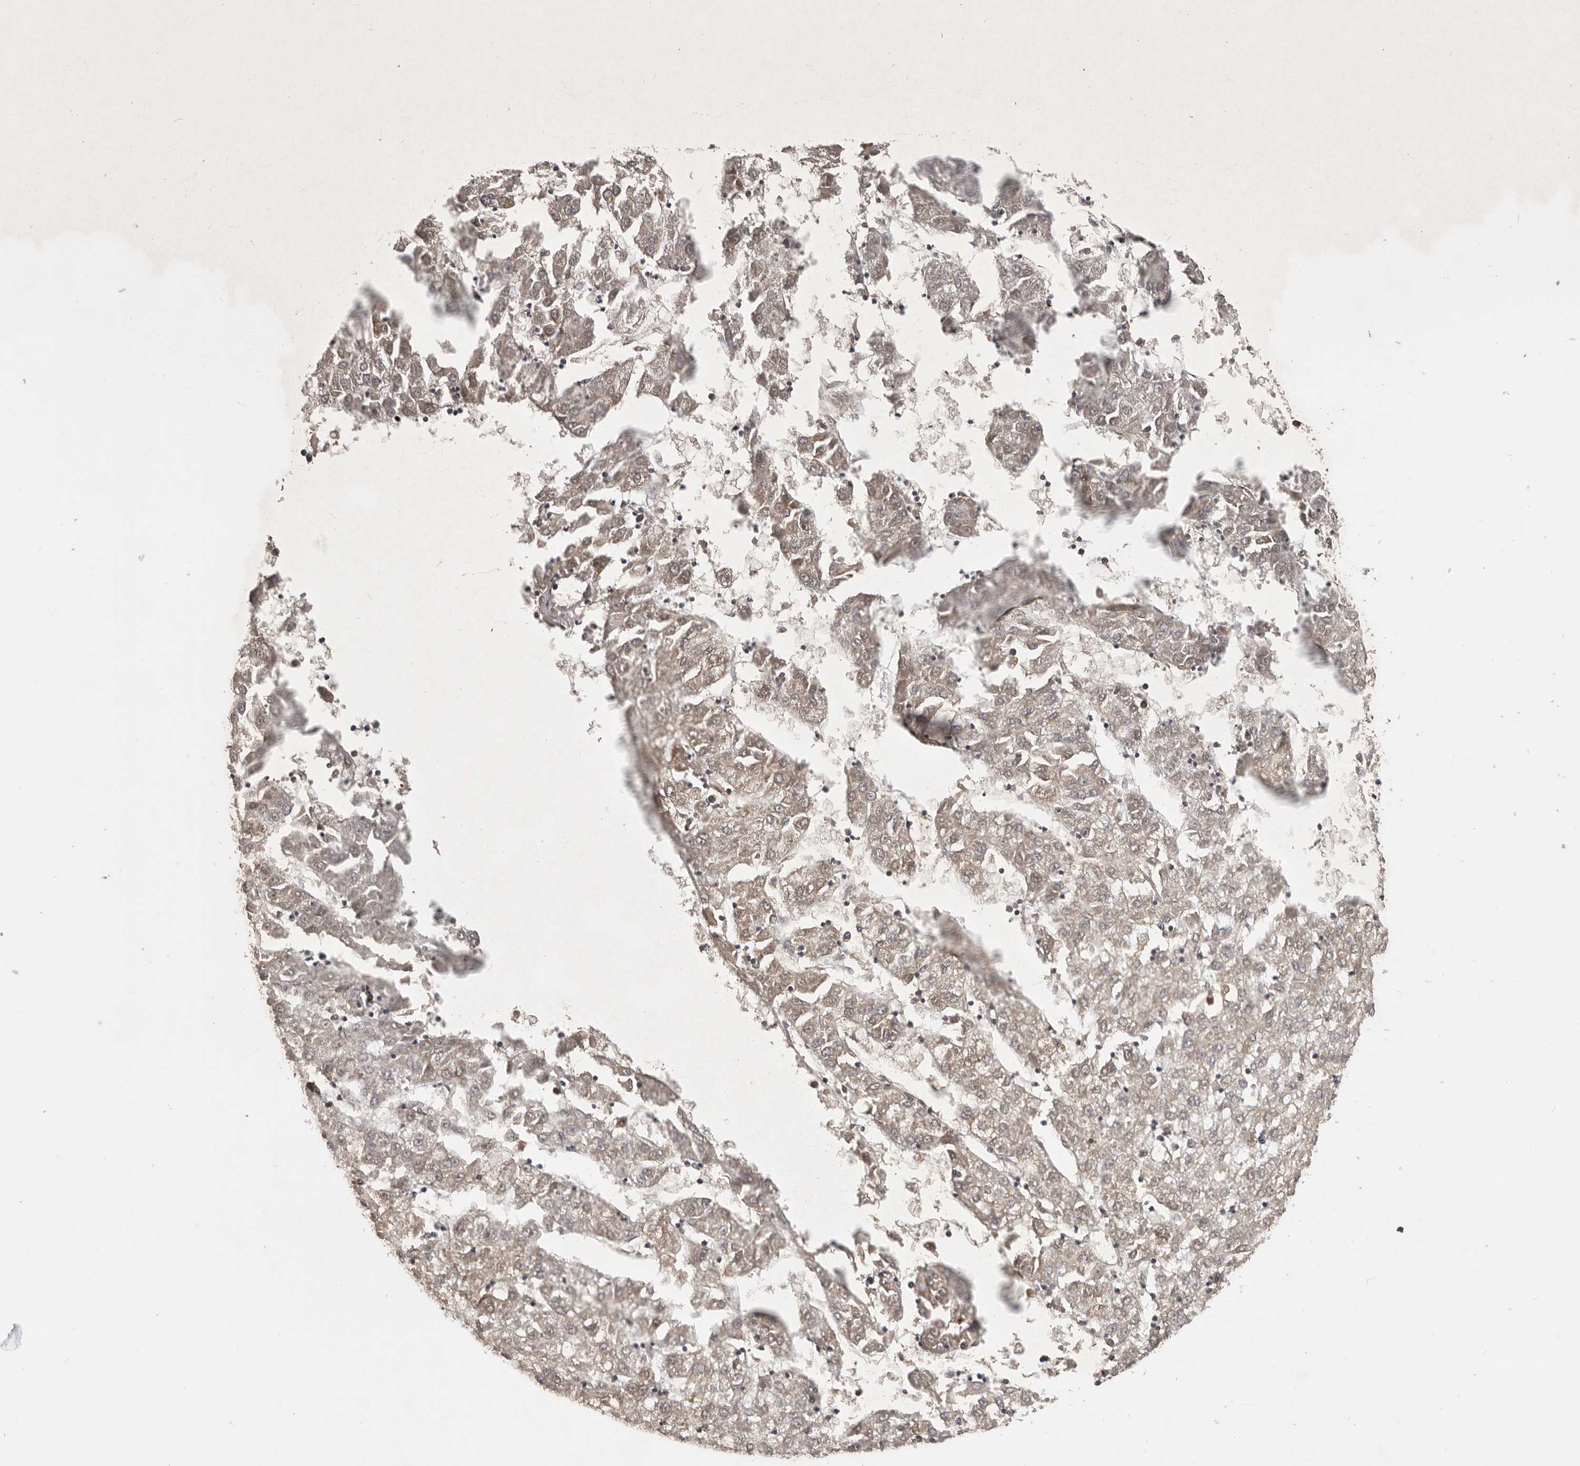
{"staining": {"intensity": "weak", "quantity": "<25%", "location": "cytoplasmic/membranous,nuclear"}, "tissue": "liver cancer", "cell_type": "Tumor cells", "image_type": "cancer", "snomed": [{"axis": "morphology", "description": "Carcinoma, Hepatocellular, NOS"}, {"axis": "topography", "description": "Liver"}], "caption": "Protein analysis of hepatocellular carcinoma (liver) shows no significant expression in tumor cells. (Immunohistochemistry (ihc), brightfield microscopy, high magnification).", "gene": "CBLL1", "patient": {"sex": "male", "age": 72}}